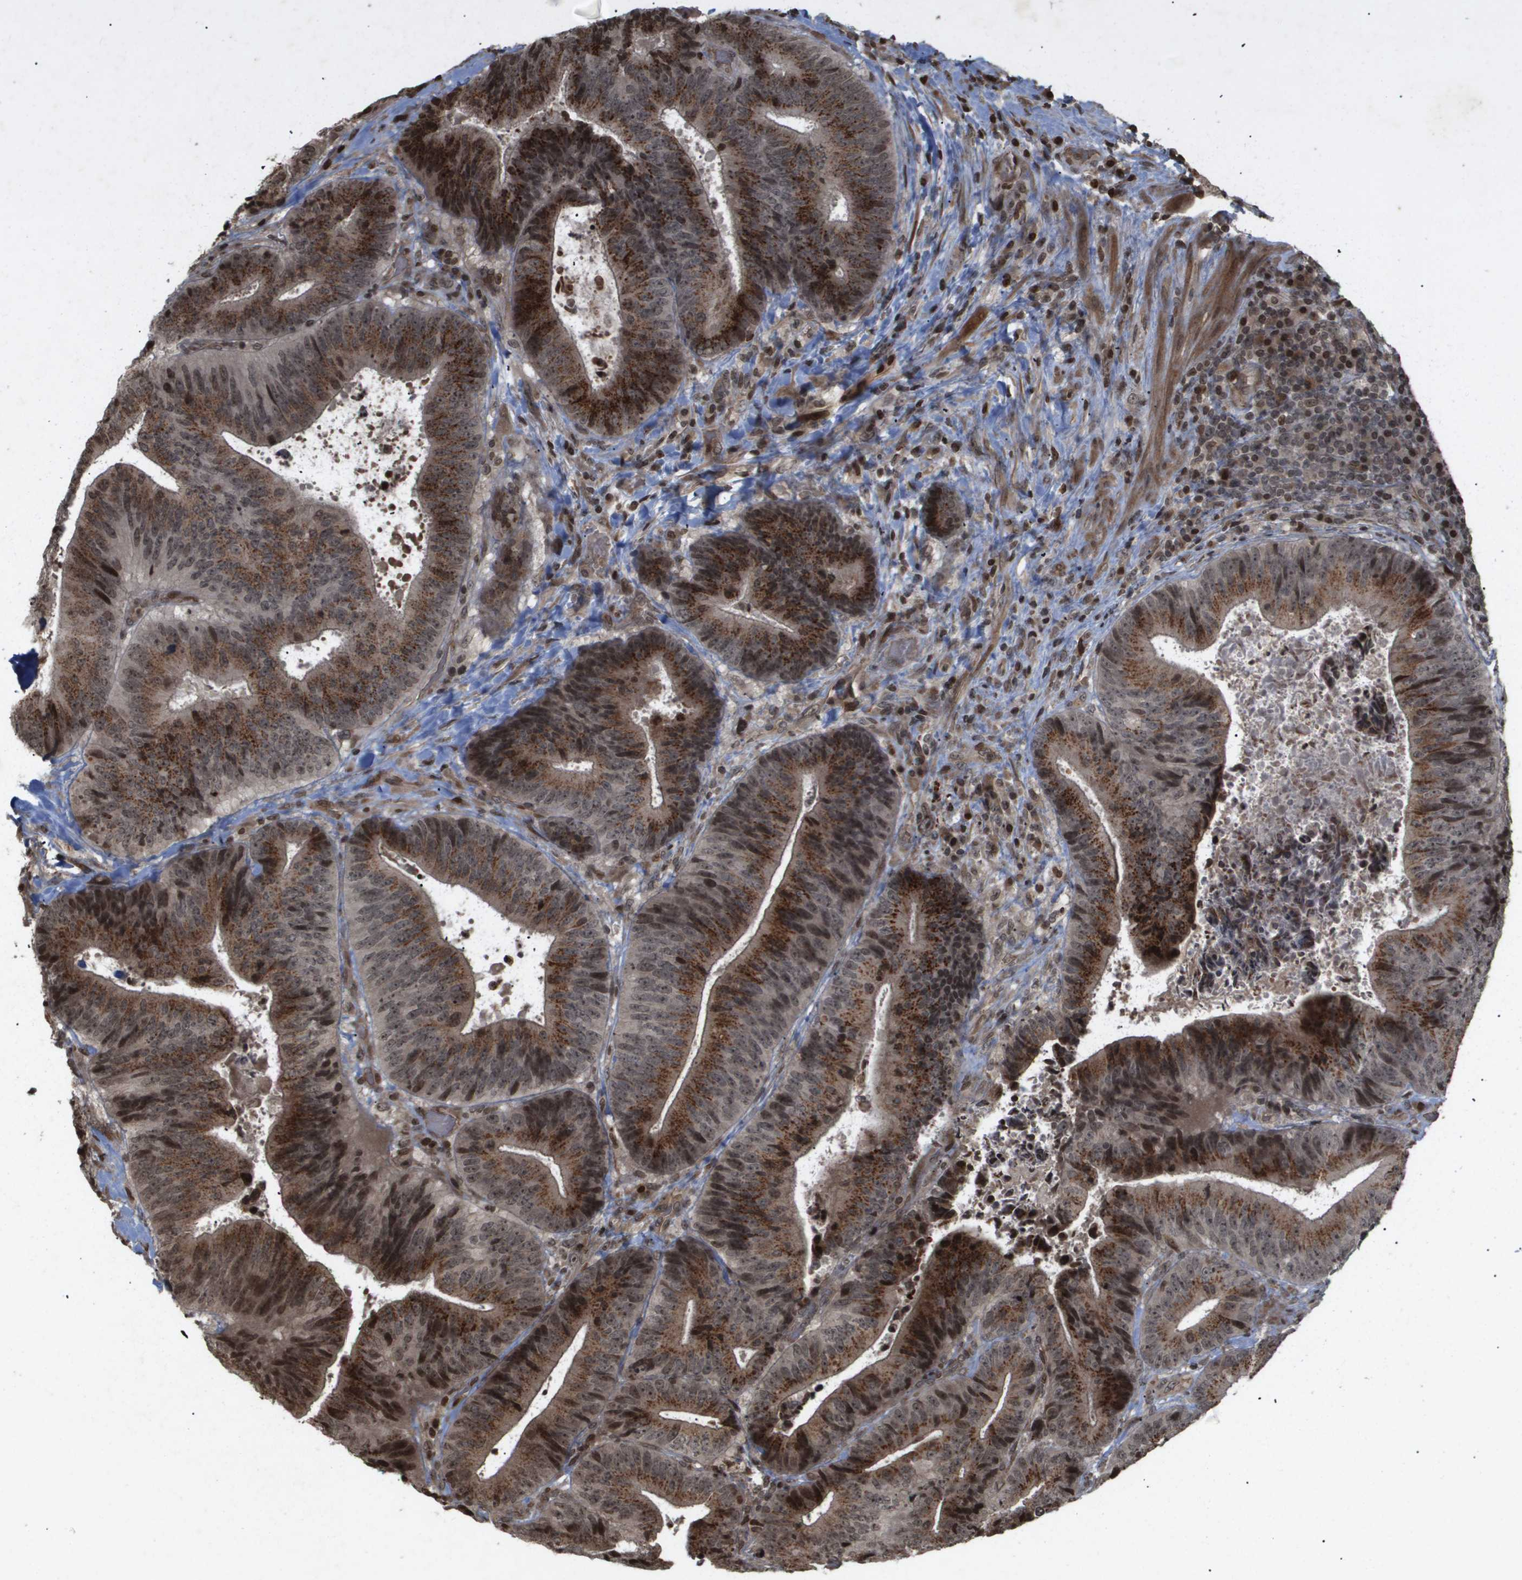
{"staining": {"intensity": "strong", "quantity": ">75%", "location": "cytoplasmic/membranous,nuclear"}, "tissue": "colorectal cancer", "cell_type": "Tumor cells", "image_type": "cancer", "snomed": [{"axis": "morphology", "description": "Adenocarcinoma, NOS"}, {"axis": "topography", "description": "Rectum"}], "caption": "DAB (3,3'-diaminobenzidine) immunohistochemical staining of human colorectal adenocarcinoma demonstrates strong cytoplasmic/membranous and nuclear protein expression in approximately >75% of tumor cells.", "gene": "HSPA6", "patient": {"sex": "male", "age": 72}}